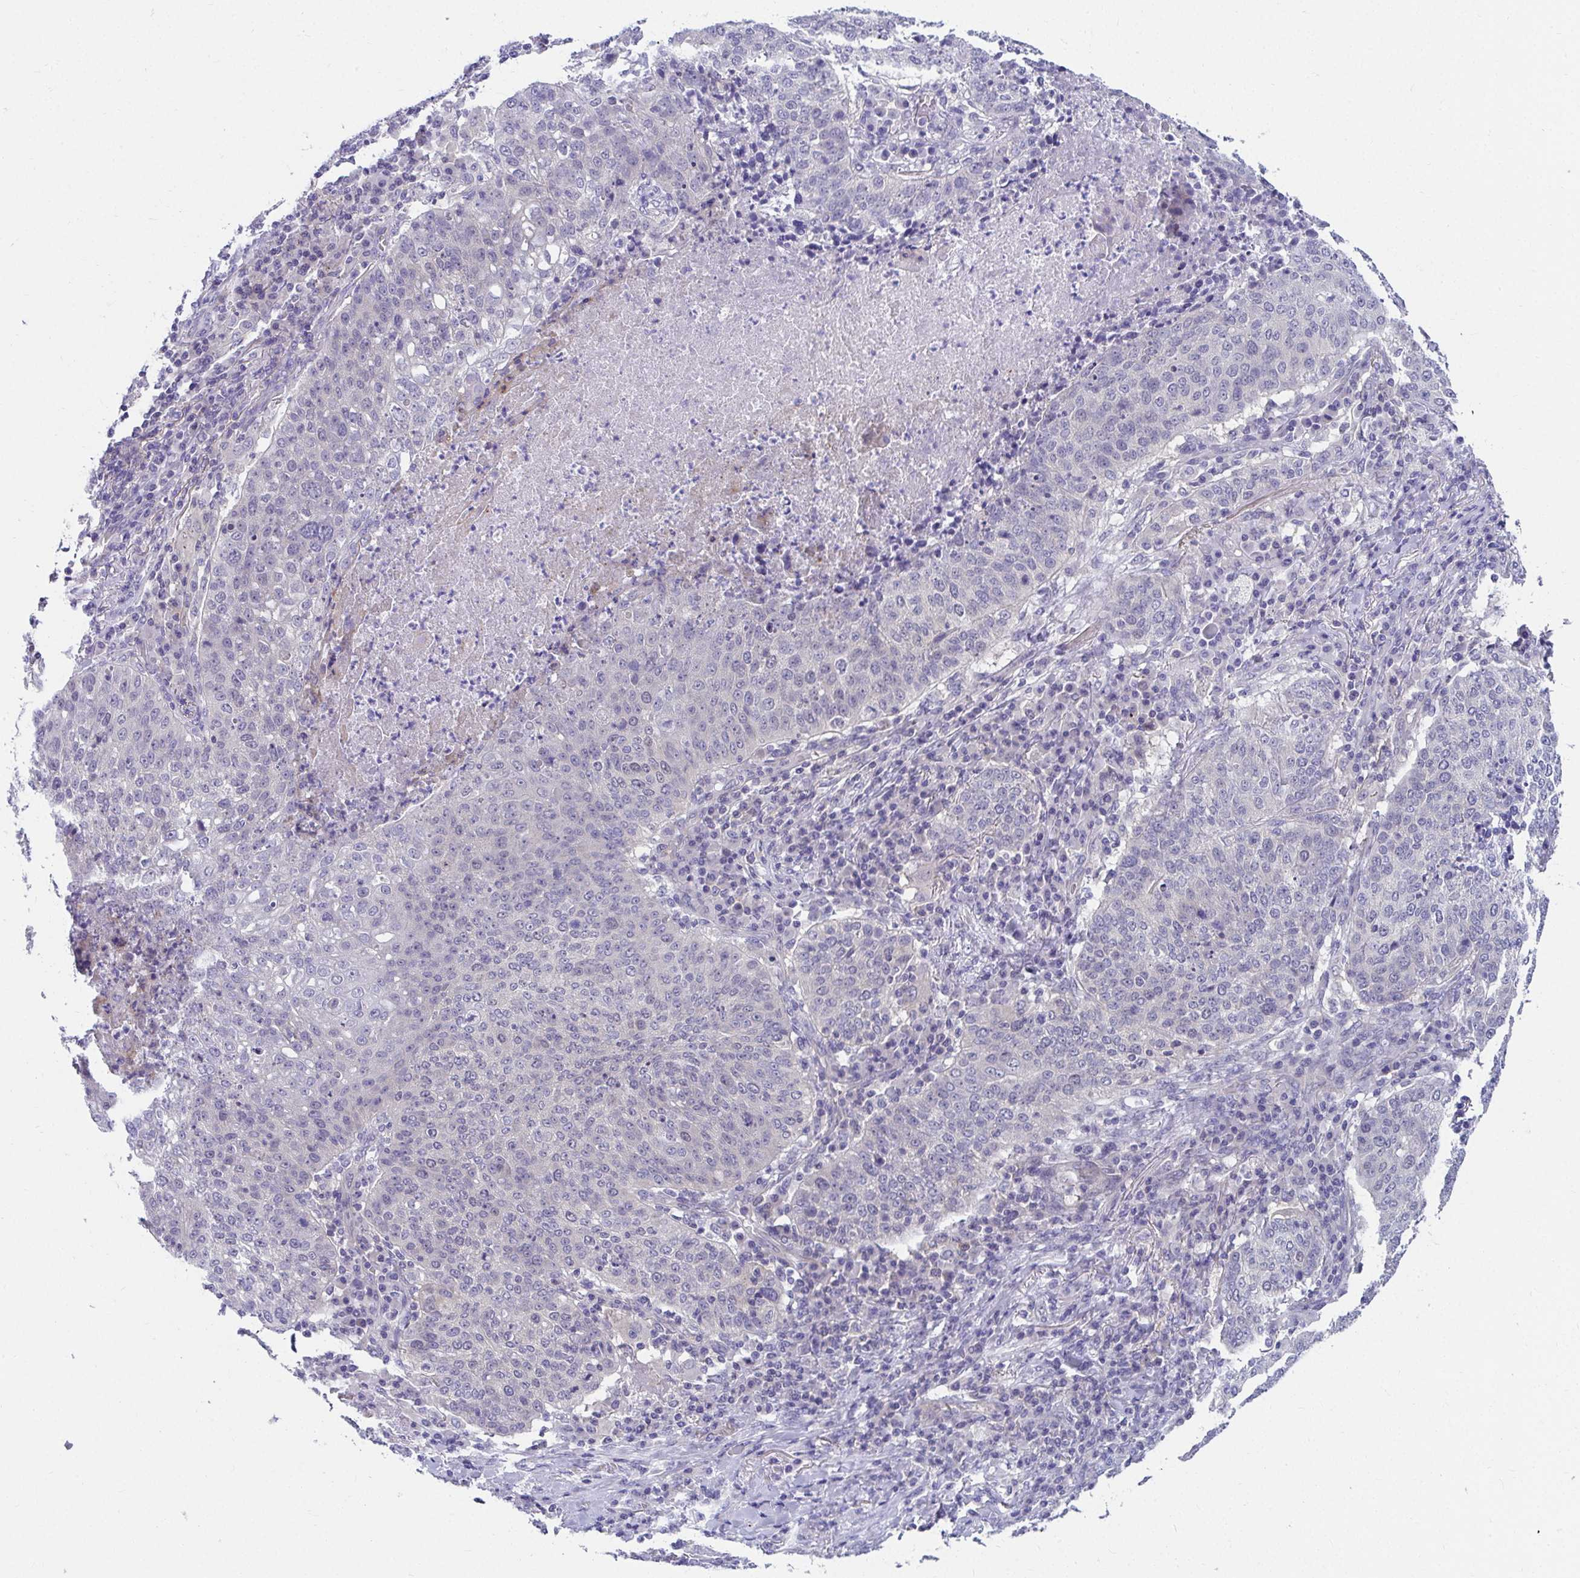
{"staining": {"intensity": "negative", "quantity": "none", "location": "none"}, "tissue": "lung cancer", "cell_type": "Tumor cells", "image_type": "cancer", "snomed": [{"axis": "morphology", "description": "Squamous cell carcinoma, NOS"}, {"axis": "topography", "description": "Lung"}], "caption": "Tumor cells show no significant protein staining in lung squamous cell carcinoma.", "gene": "C19orf81", "patient": {"sex": "male", "age": 63}}